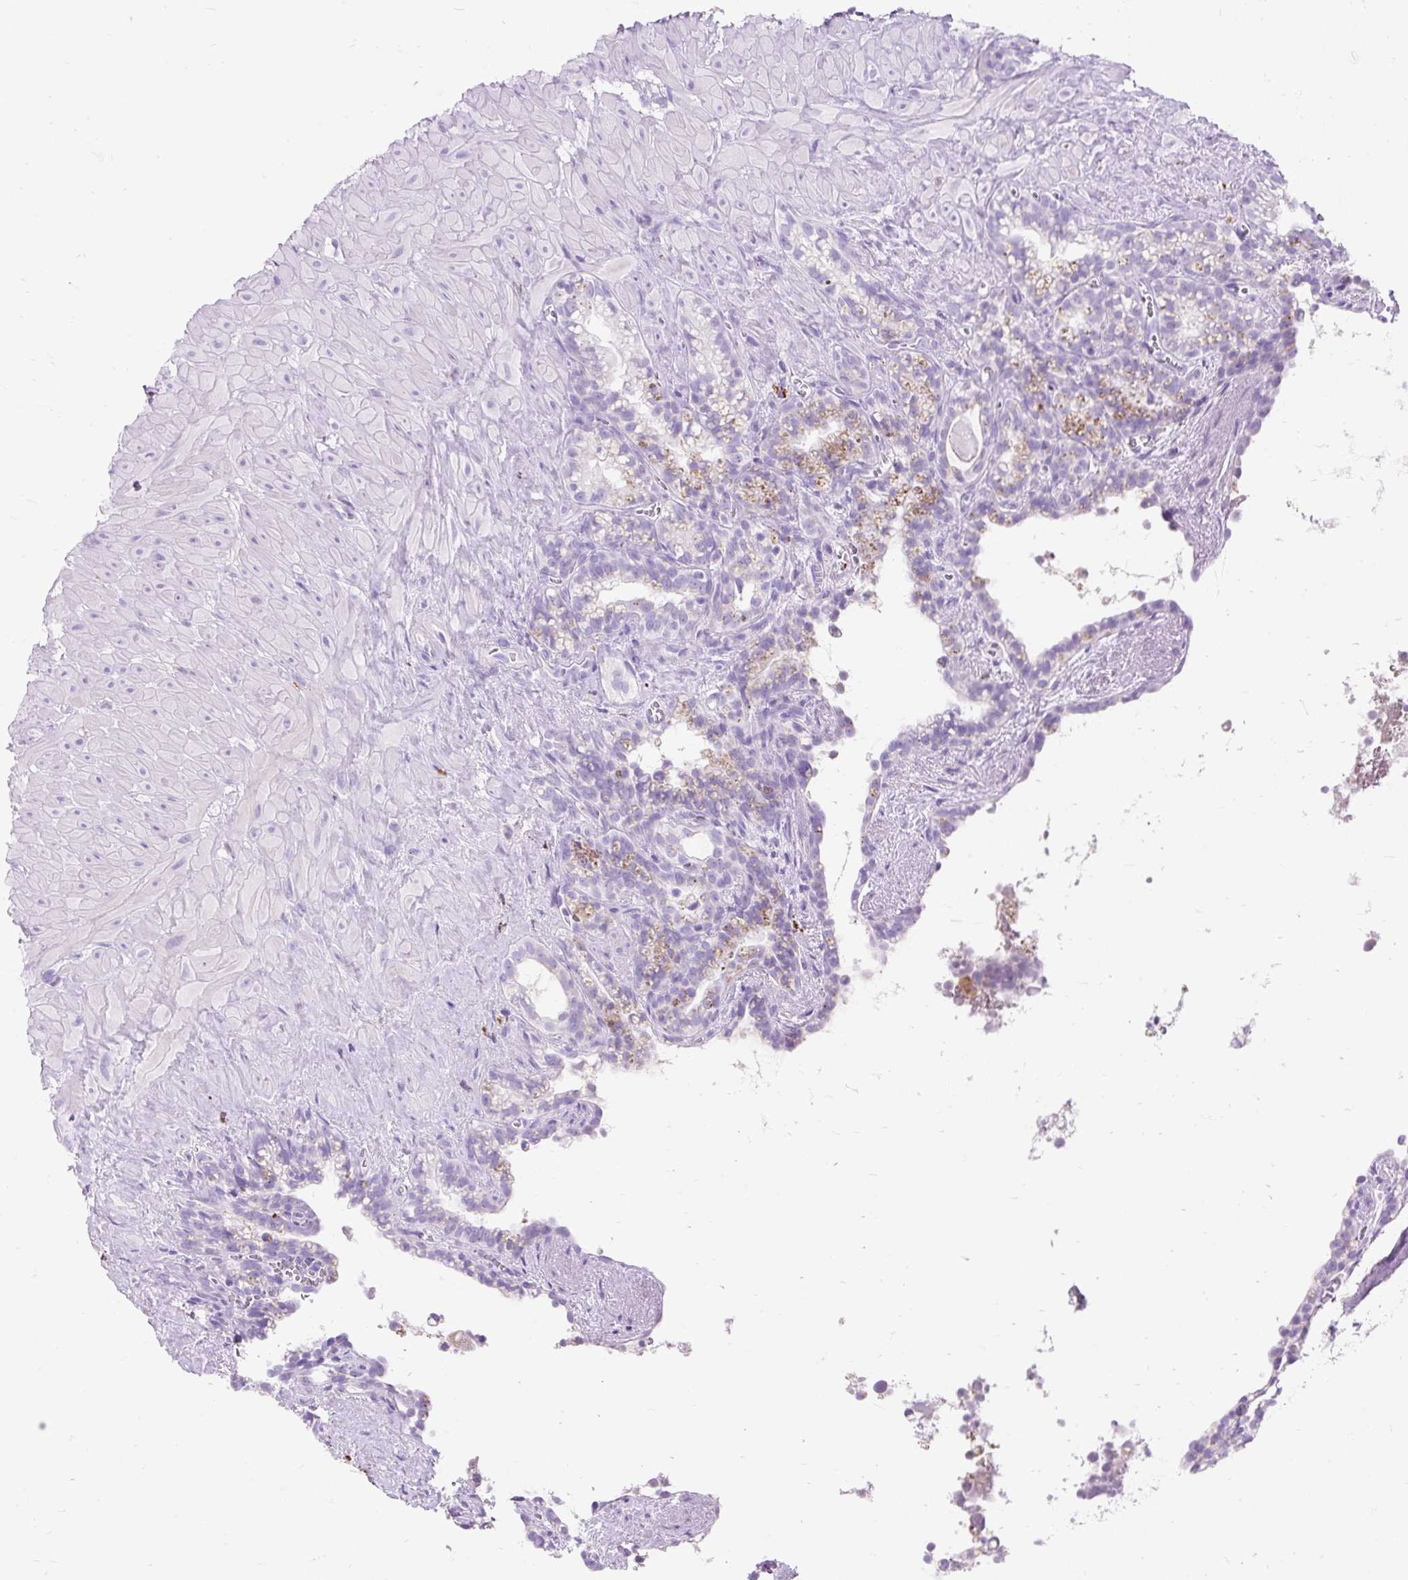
{"staining": {"intensity": "moderate", "quantity": "<25%", "location": "cytoplasmic/membranous"}, "tissue": "seminal vesicle", "cell_type": "Glandular cells", "image_type": "normal", "snomed": [{"axis": "morphology", "description": "Normal tissue, NOS"}, {"axis": "topography", "description": "Seminal veicle"}], "caption": "IHC (DAB) staining of normal seminal vesicle shows moderate cytoplasmic/membranous protein expression in about <25% of glandular cells. The staining was performed using DAB (3,3'-diaminobenzidine), with brown indicating positive protein expression. Nuclei are stained blue with hematoxylin.", "gene": "HEXB", "patient": {"sex": "male", "age": 76}}